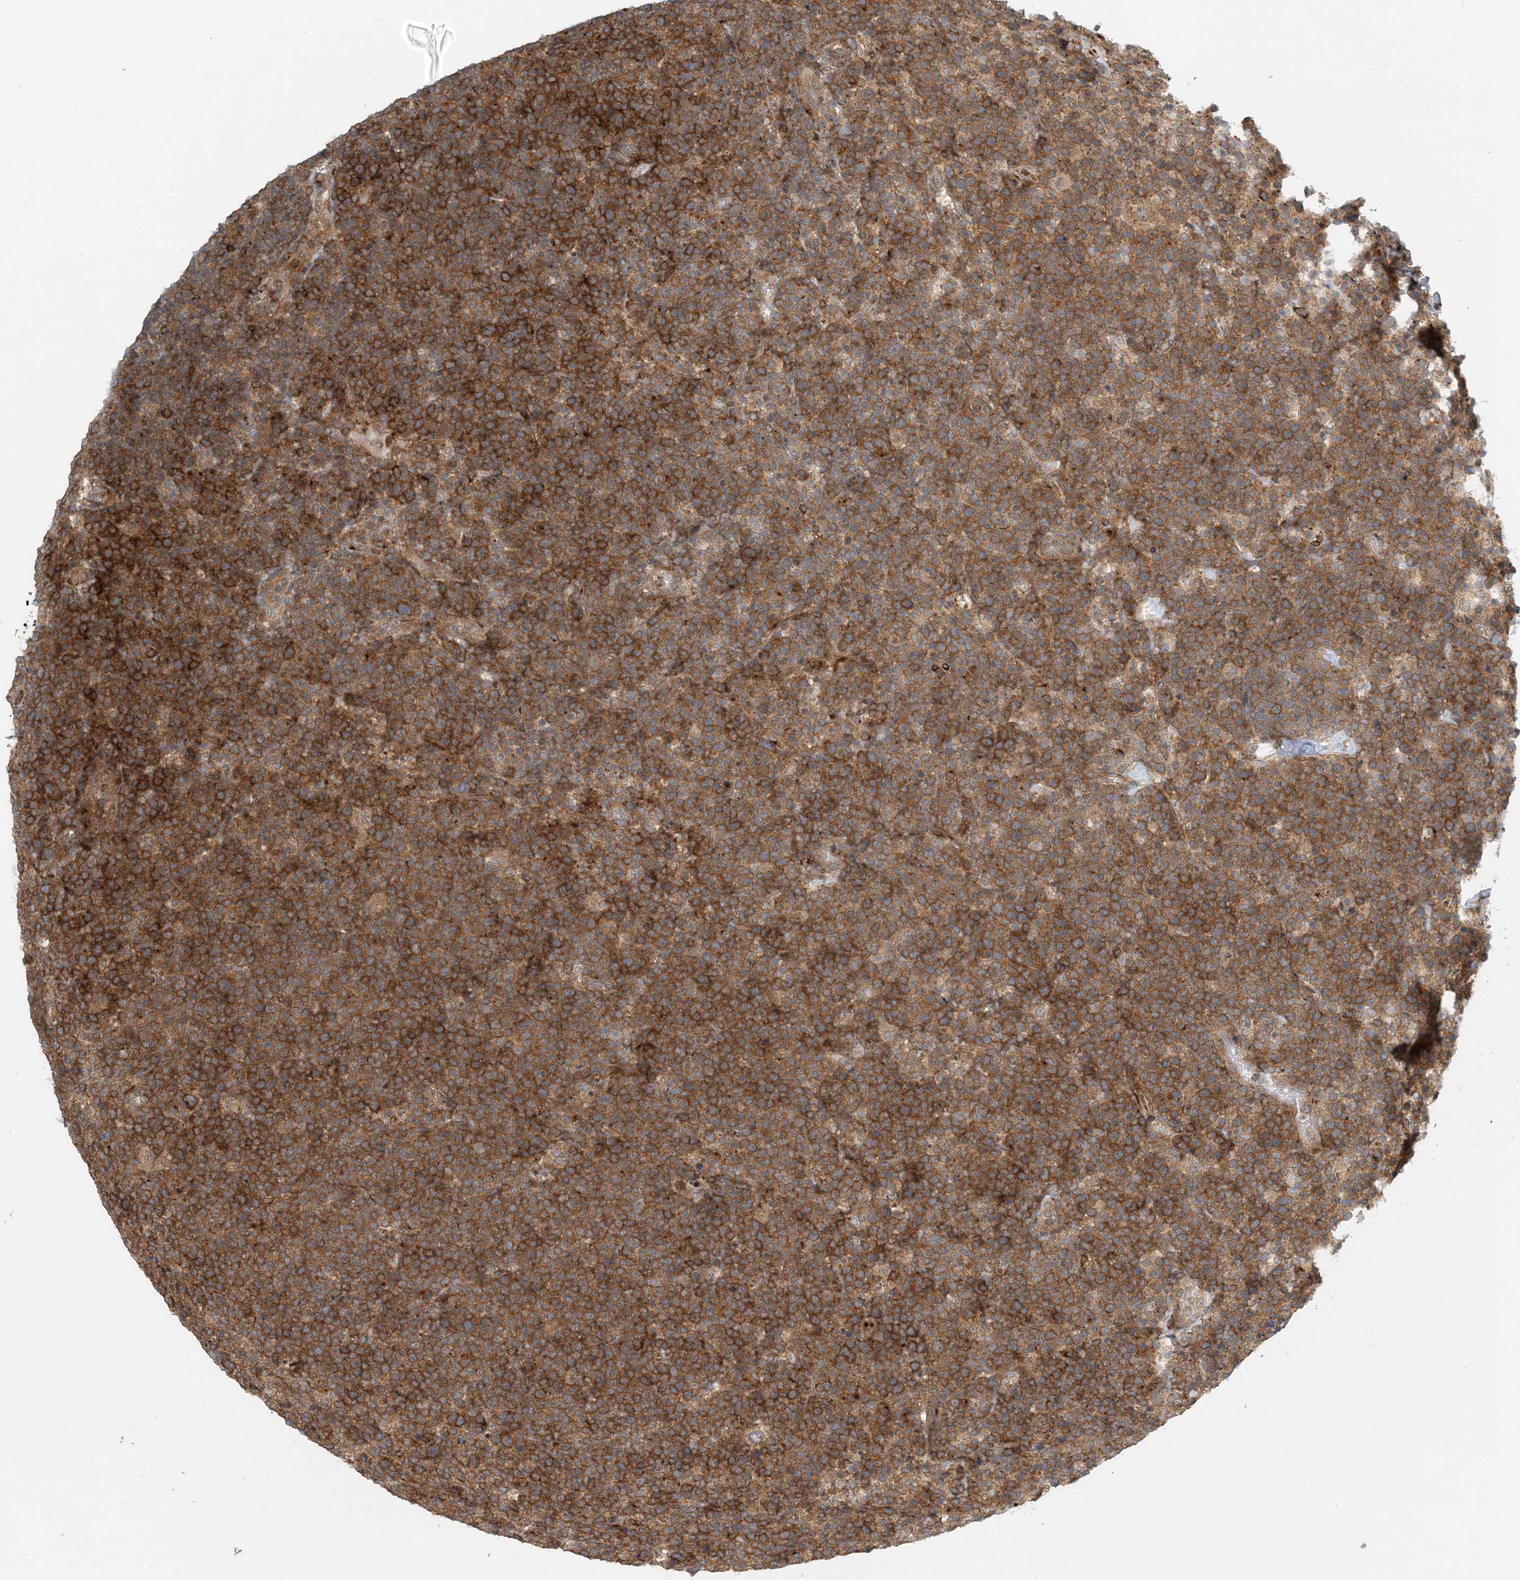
{"staining": {"intensity": "moderate", "quantity": ">75%", "location": "cytoplasmic/membranous"}, "tissue": "lymphoma", "cell_type": "Tumor cells", "image_type": "cancer", "snomed": [{"axis": "morphology", "description": "Malignant lymphoma, non-Hodgkin's type, High grade"}, {"axis": "topography", "description": "Lymph node"}], "caption": "Brown immunohistochemical staining in high-grade malignant lymphoma, non-Hodgkin's type demonstrates moderate cytoplasmic/membranous expression in about >75% of tumor cells. The protein of interest is stained brown, and the nuclei are stained in blue (DAB (3,3'-diaminobenzidine) IHC with brightfield microscopy, high magnification).", "gene": "ZBTB3", "patient": {"sex": "male", "age": 61}}